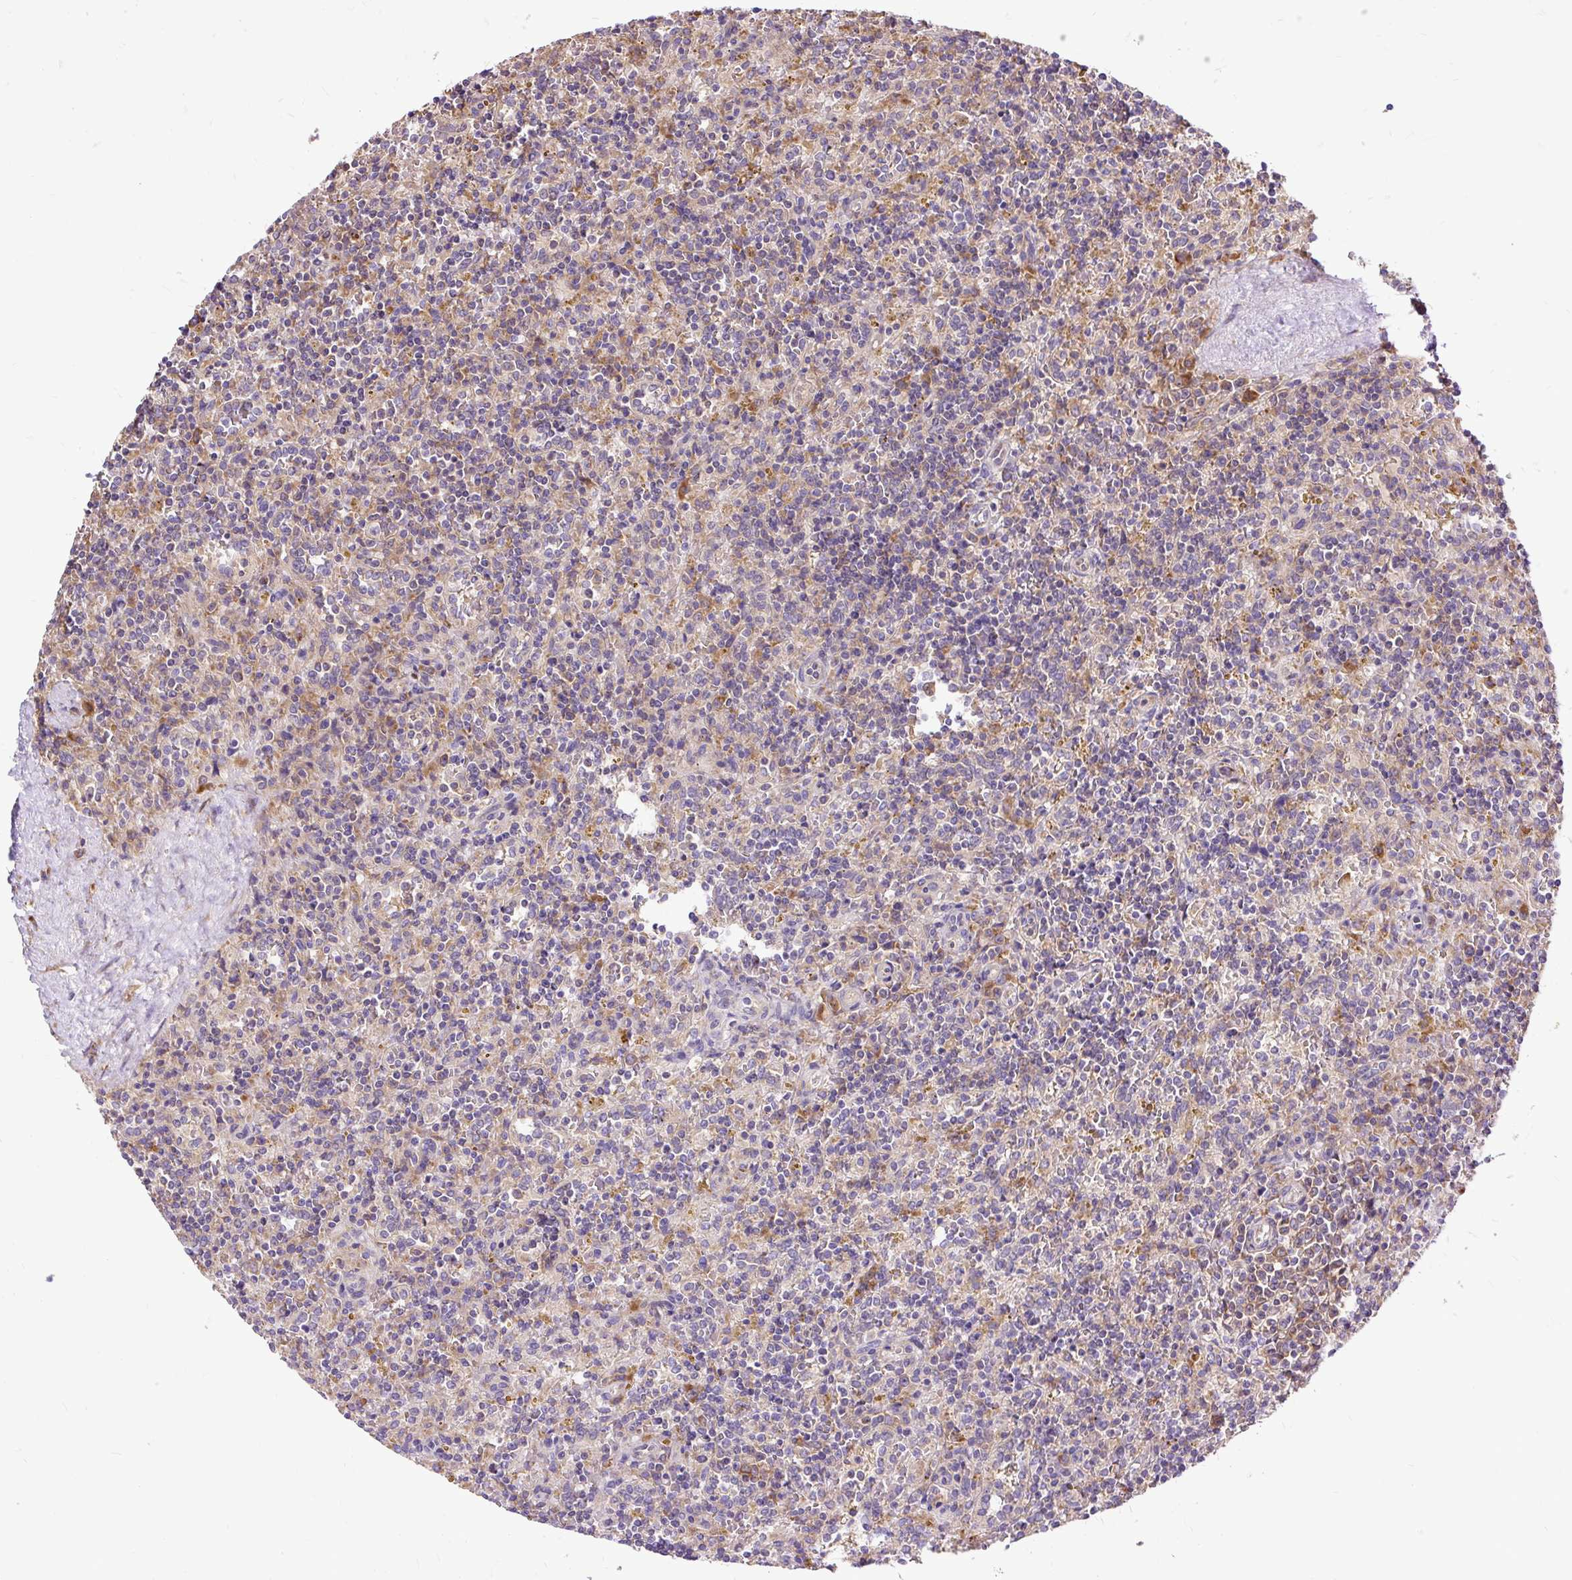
{"staining": {"intensity": "negative", "quantity": "none", "location": "none"}, "tissue": "lymphoma", "cell_type": "Tumor cells", "image_type": "cancer", "snomed": [{"axis": "morphology", "description": "Malignant lymphoma, non-Hodgkin's type, Low grade"}, {"axis": "topography", "description": "Spleen"}], "caption": "Immunohistochemical staining of human low-grade malignant lymphoma, non-Hodgkin's type reveals no significant expression in tumor cells.", "gene": "RPS5", "patient": {"sex": "male", "age": 67}}